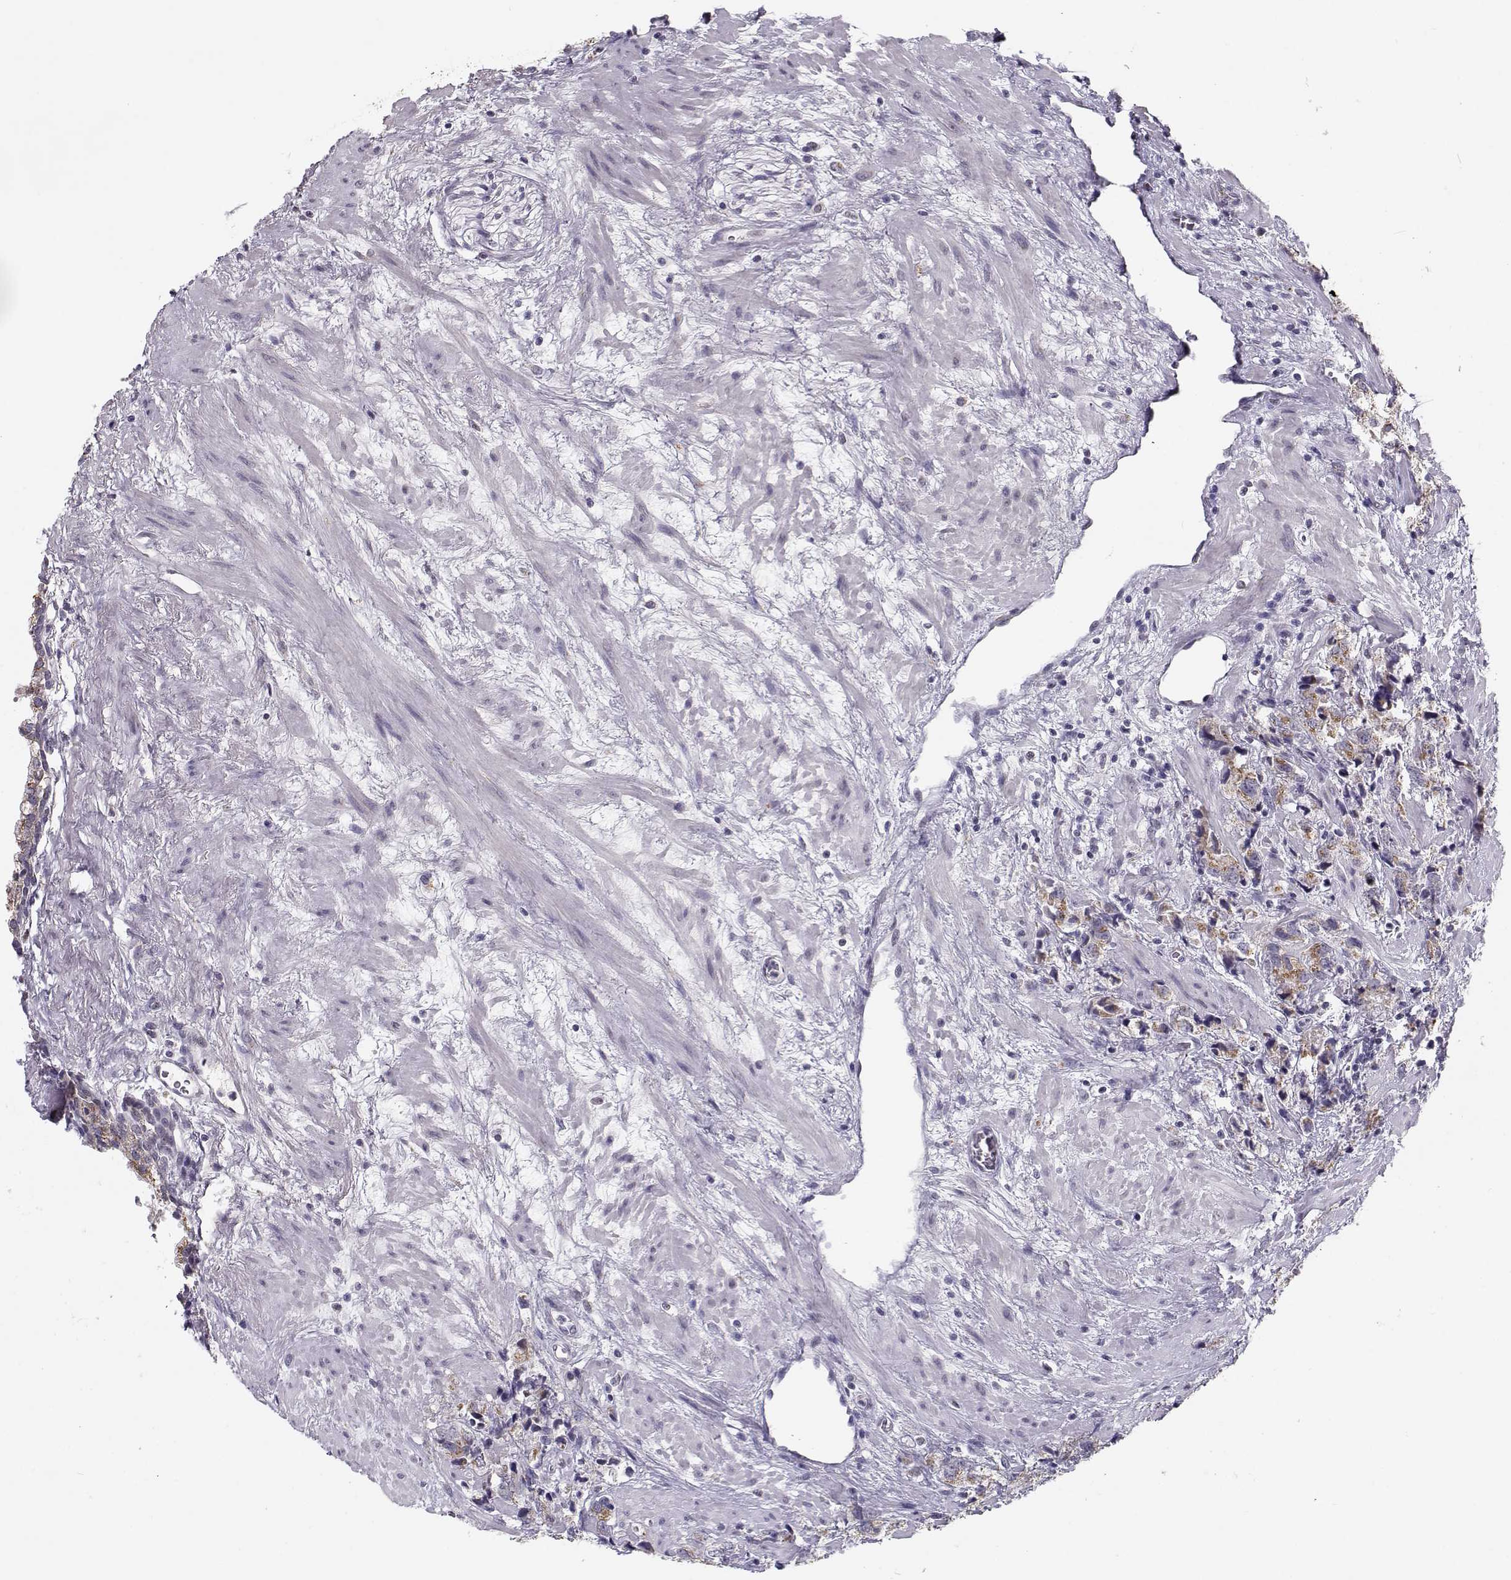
{"staining": {"intensity": "moderate", "quantity": ">75%", "location": "cytoplasmic/membranous"}, "tissue": "prostate cancer", "cell_type": "Tumor cells", "image_type": "cancer", "snomed": [{"axis": "morphology", "description": "Adenocarcinoma, NOS"}, {"axis": "topography", "description": "Prostate and seminal vesicle, NOS"}], "caption": "Immunohistochemistry image of neoplastic tissue: prostate cancer (adenocarcinoma) stained using immunohistochemistry demonstrates medium levels of moderate protein expression localized specifically in the cytoplasmic/membranous of tumor cells, appearing as a cytoplasmic/membranous brown color.", "gene": "SLC4A5", "patient": {"sex": "male", "age": 63}}